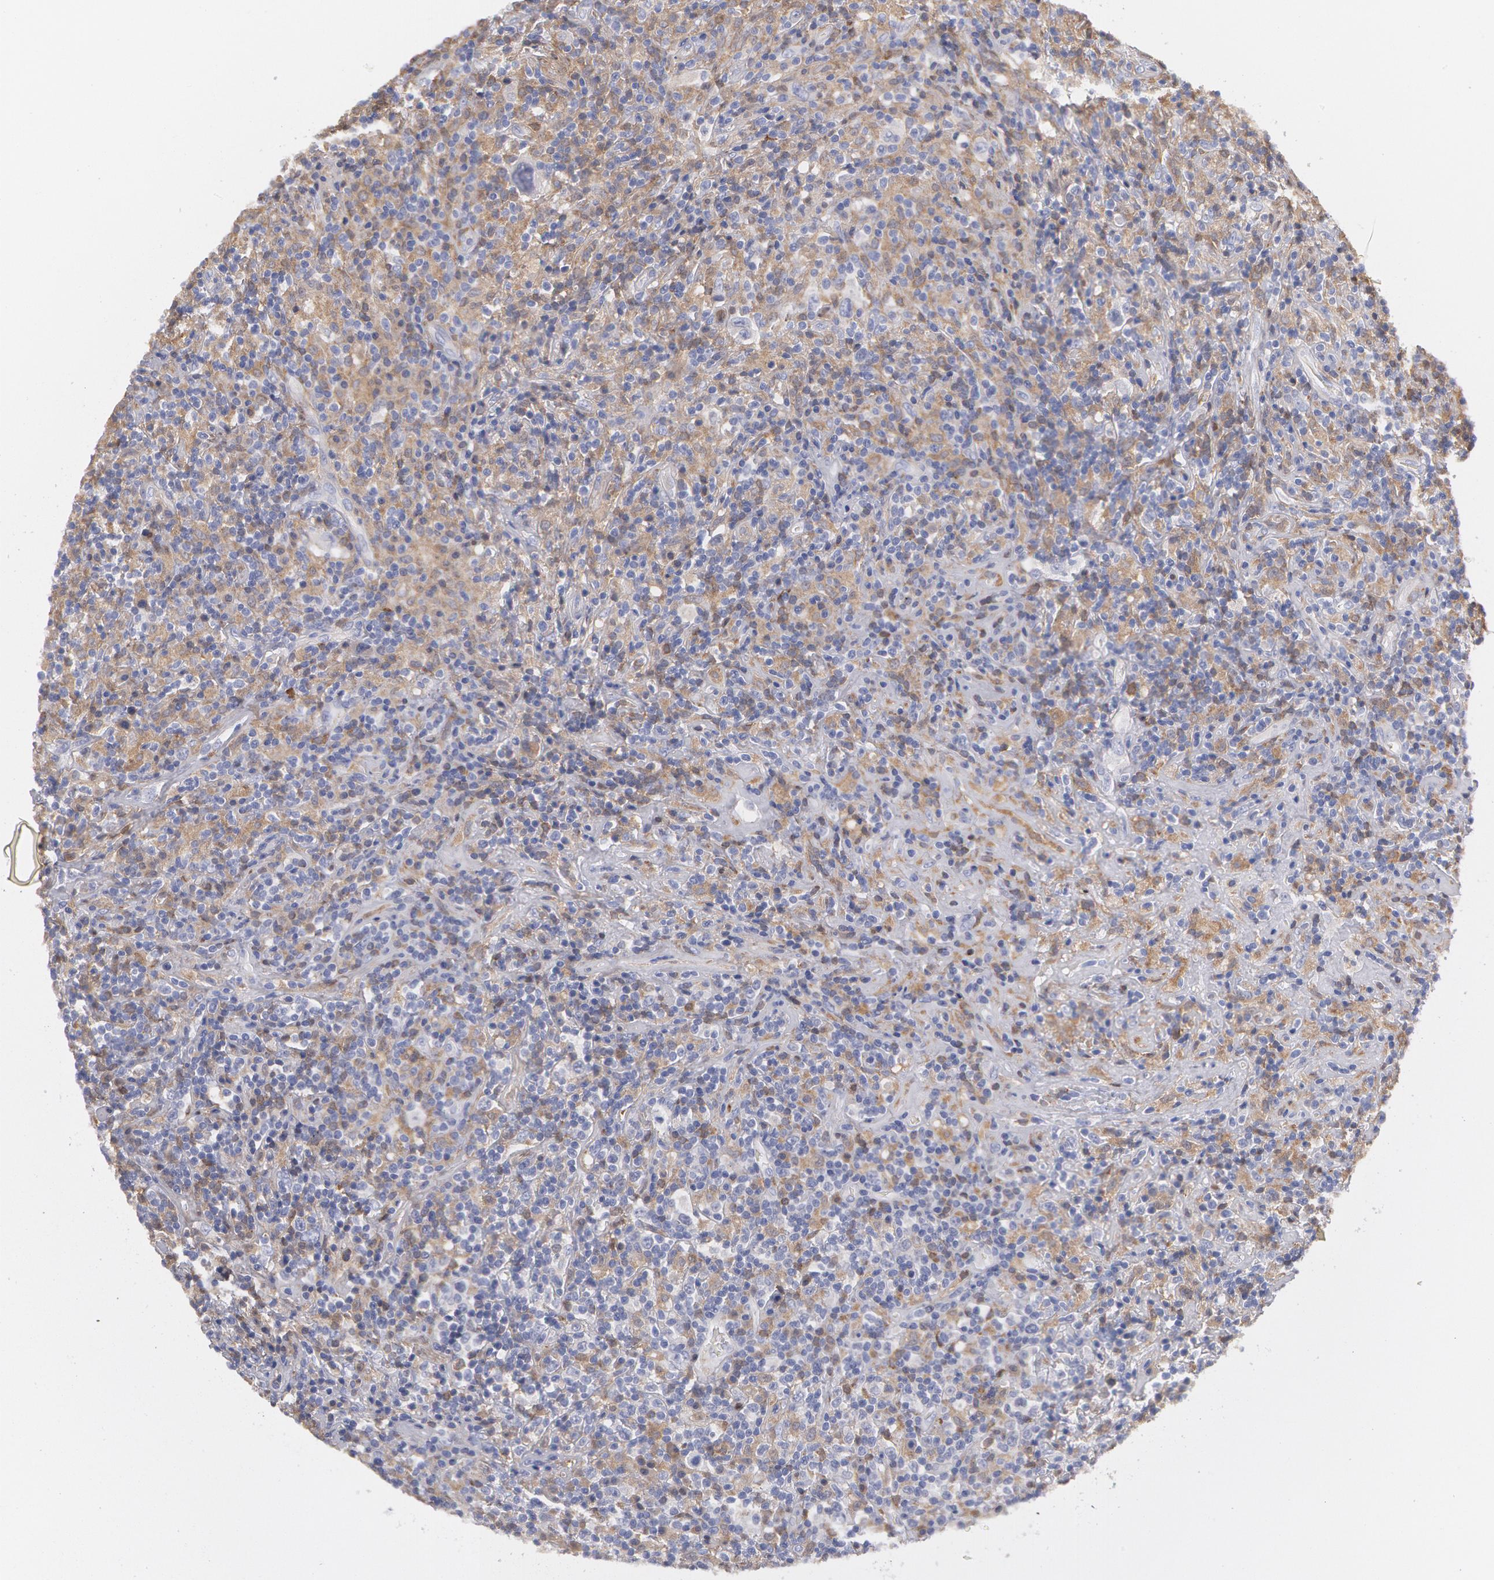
{"staining": {"intensity": "negative", "quantity": "none", "location": "none"}, "tissue": "lymphoma", "cell_type": "Tumor cells", "image_type": "cancer", "snomed": [{"axis": "morphology", "description": "Hodgkin's disease, NOS"}, {"axis": "topography", "description": "Lymph node"}], "caption": "Micrograph shows no significant protein positivity in tumor cells of Hodgkin's disease.", "gene": "SYK", "patient": {"sex": "male", "age": 46}}